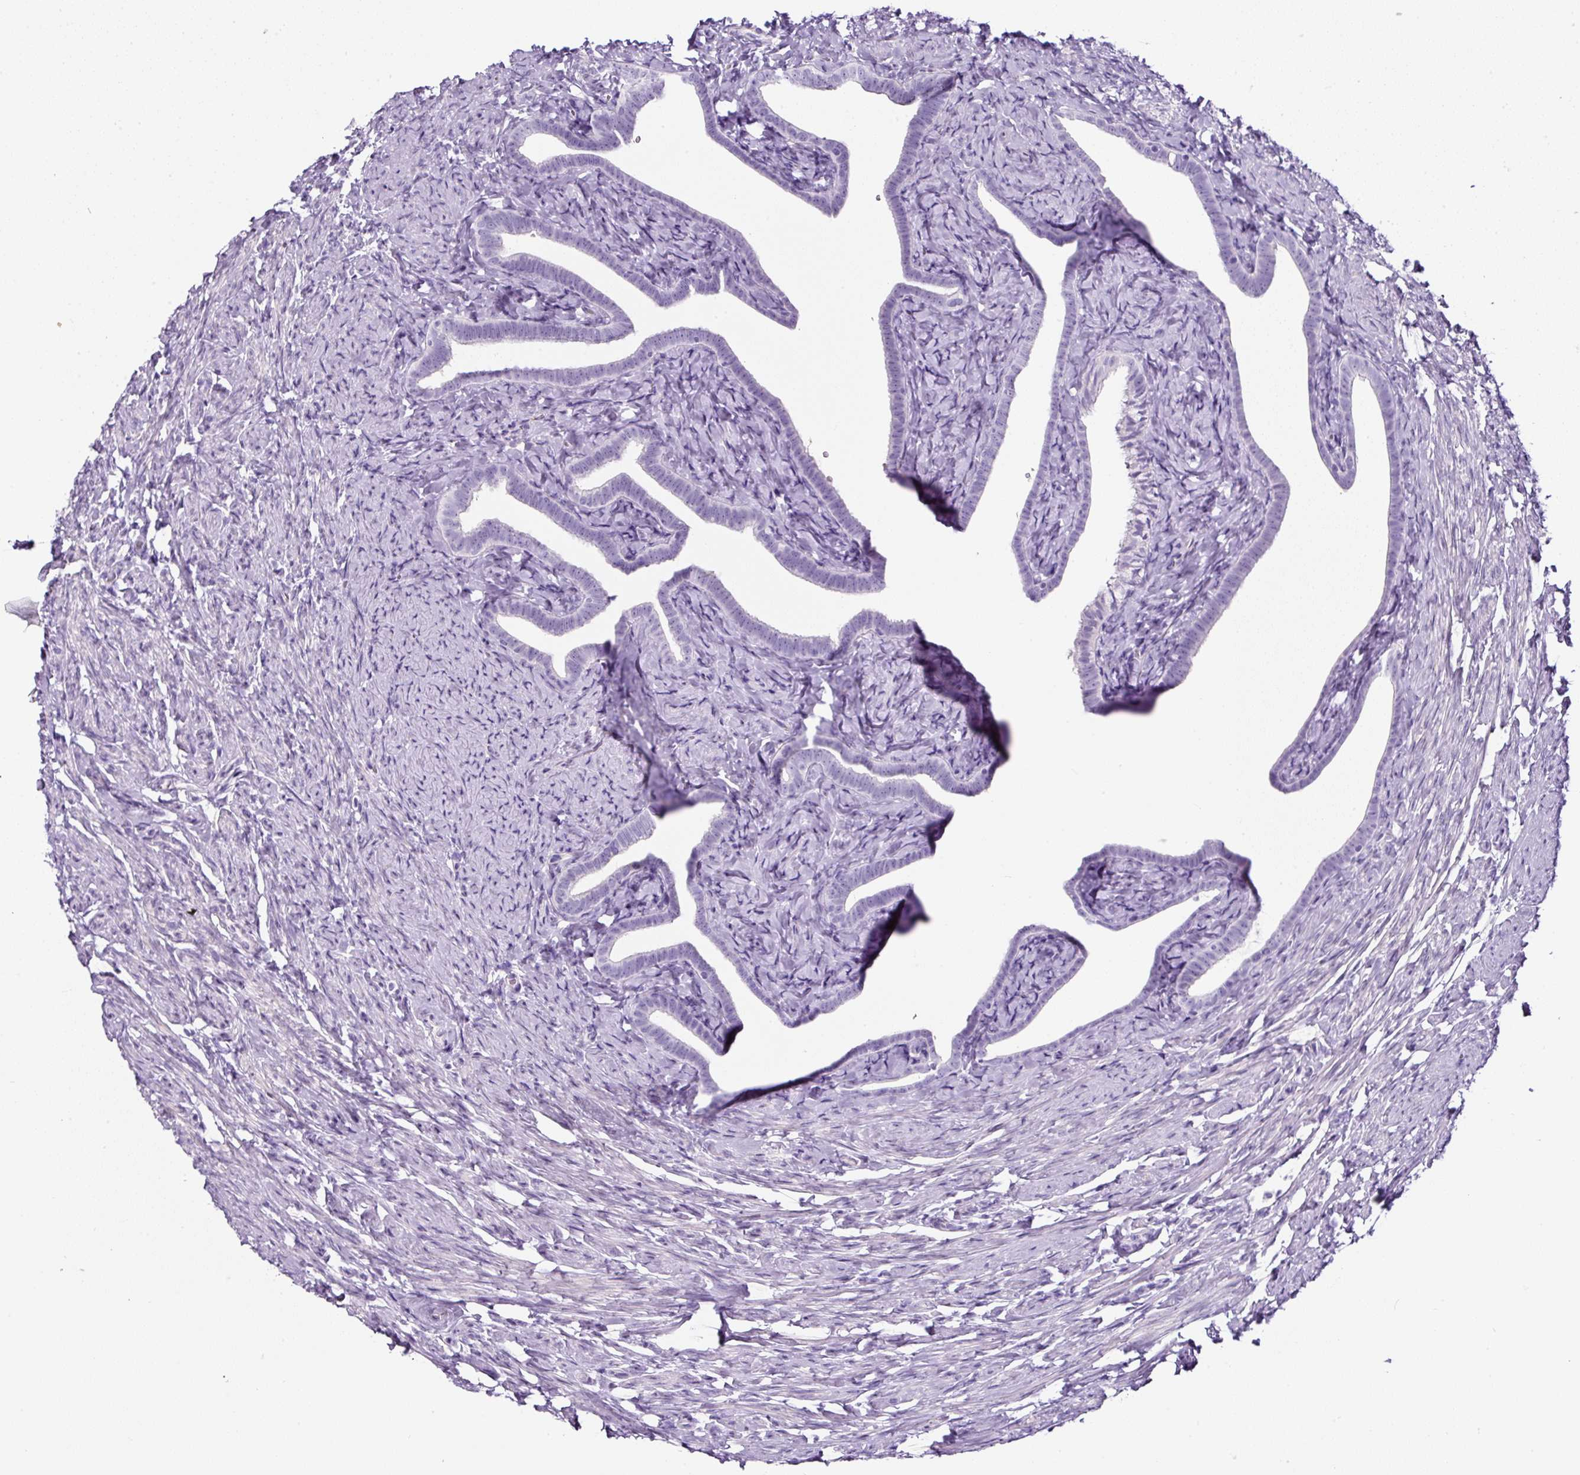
{"staining": {"intensity": "negative", "quantity": "none", "location": "none"}, "tissue": "fallopian tube", "cell_type": "Glandular cells", "image_type": "normal", "snomed": [{"axis": "morphology", "description": "Normal tissue, NOS"}, {"axis": "topography", "description": "Fallopian tube"}], "caption": "Glandular cells are negative for protein expression in unremarkable human fallopian tube. (Stains: DAB immunohistochemistry (IHC) with hematoxylin counter stain, Microscopy: brightfield microscopy at high magnification).", "gene": "OR14A2", "patient": {"sex": "female", "age": 69}}